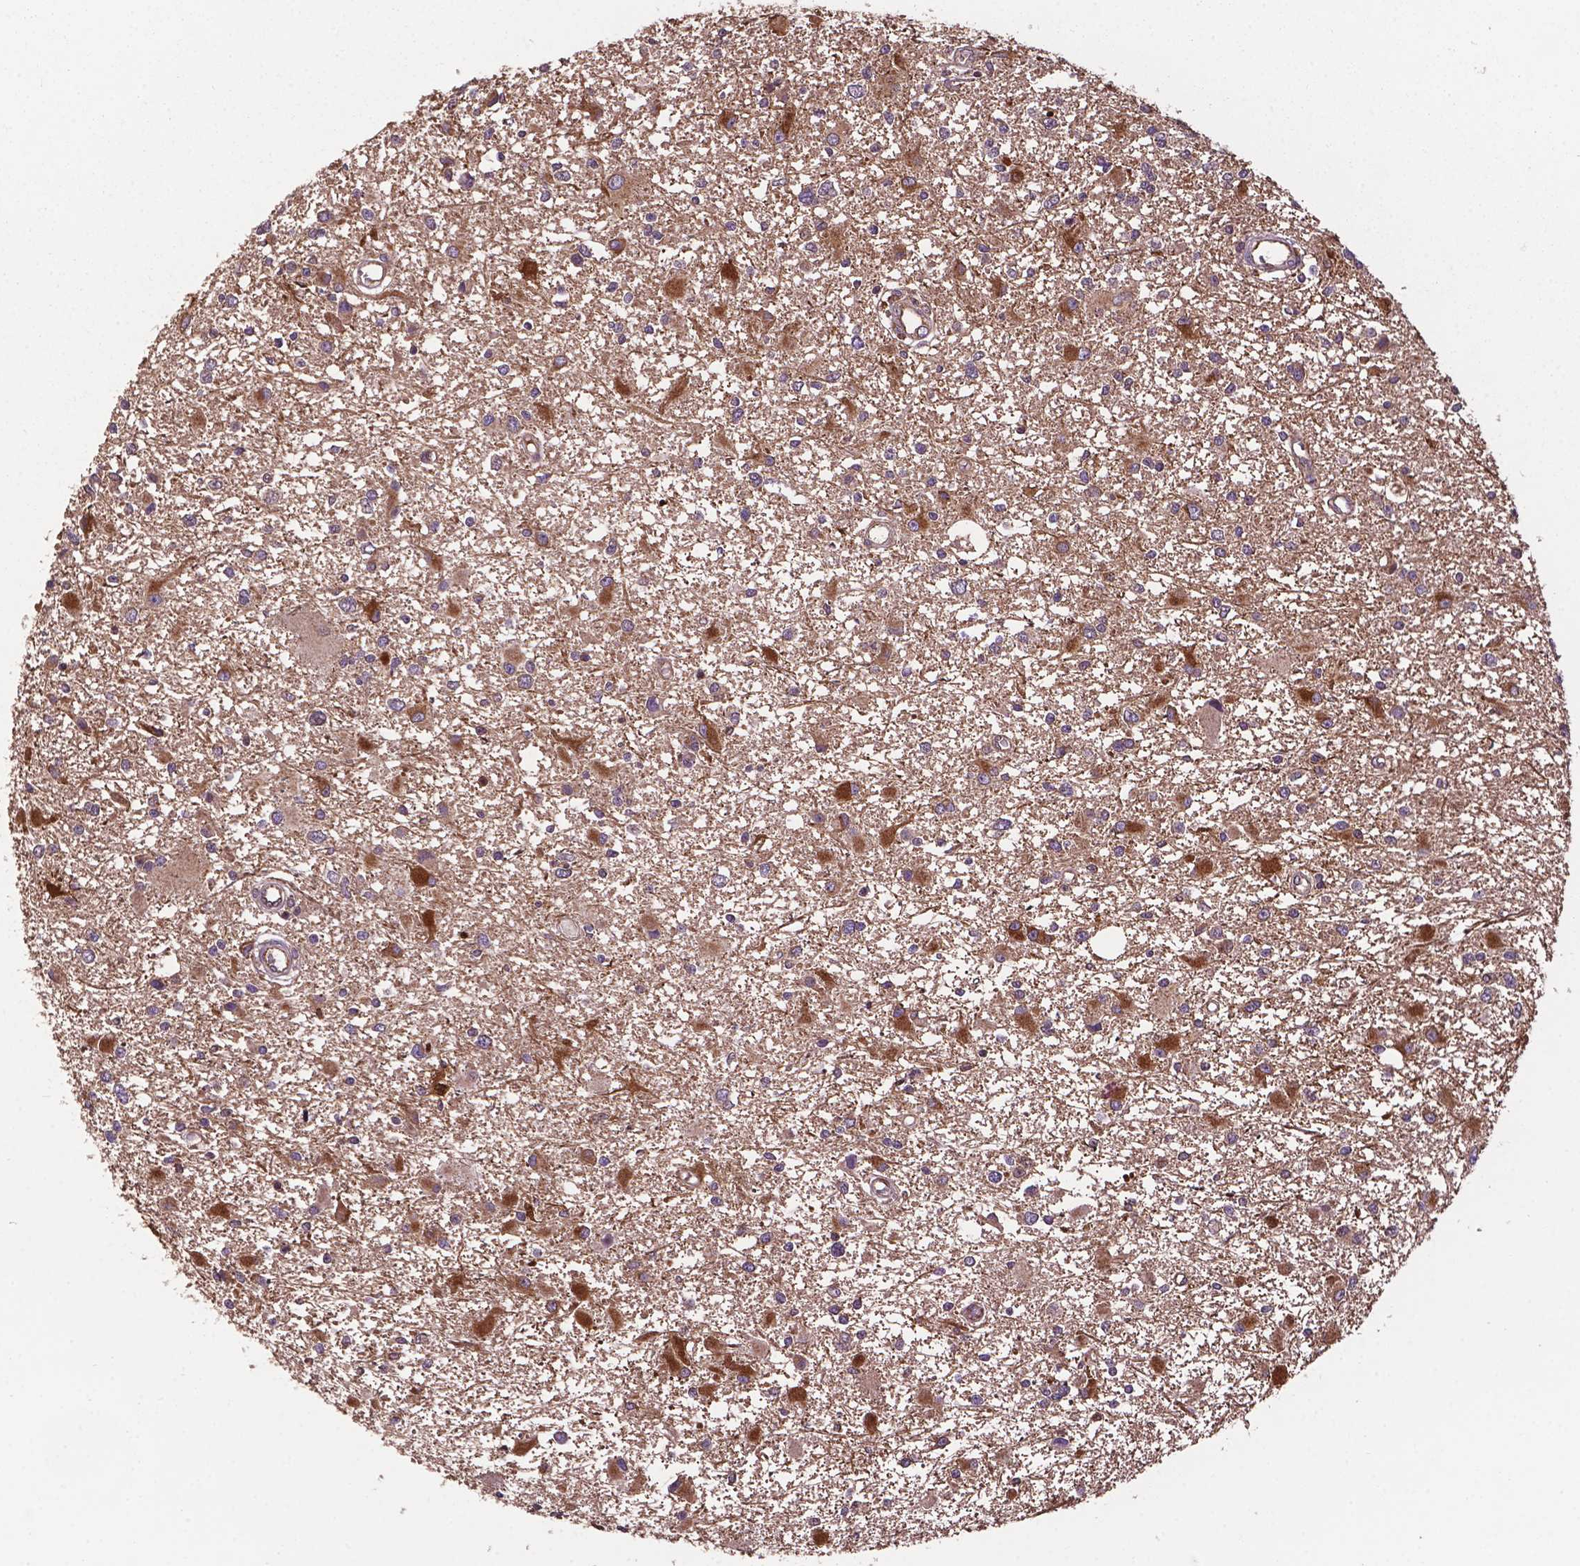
{"staining": {"intensity": "strong", "quantity": "25%-75%", "location": "cytoplasmic/membranous"}, "tissue": "glioma", "cell_type": "Tumor cells", "image_type": "cancer", "snomed": [{"axis": "morphology", "description": "Glioma, malignant, High grade"}, {"axis": "topography", "description": "Brain"}], "caption": "Strong cytoplasmic/membranous positivity is identified in about 25%-75% of tumor cells in malignant high-grade glioma.", "gene": "SMAD3", "patient": {"sex": "male", "age": 54}}